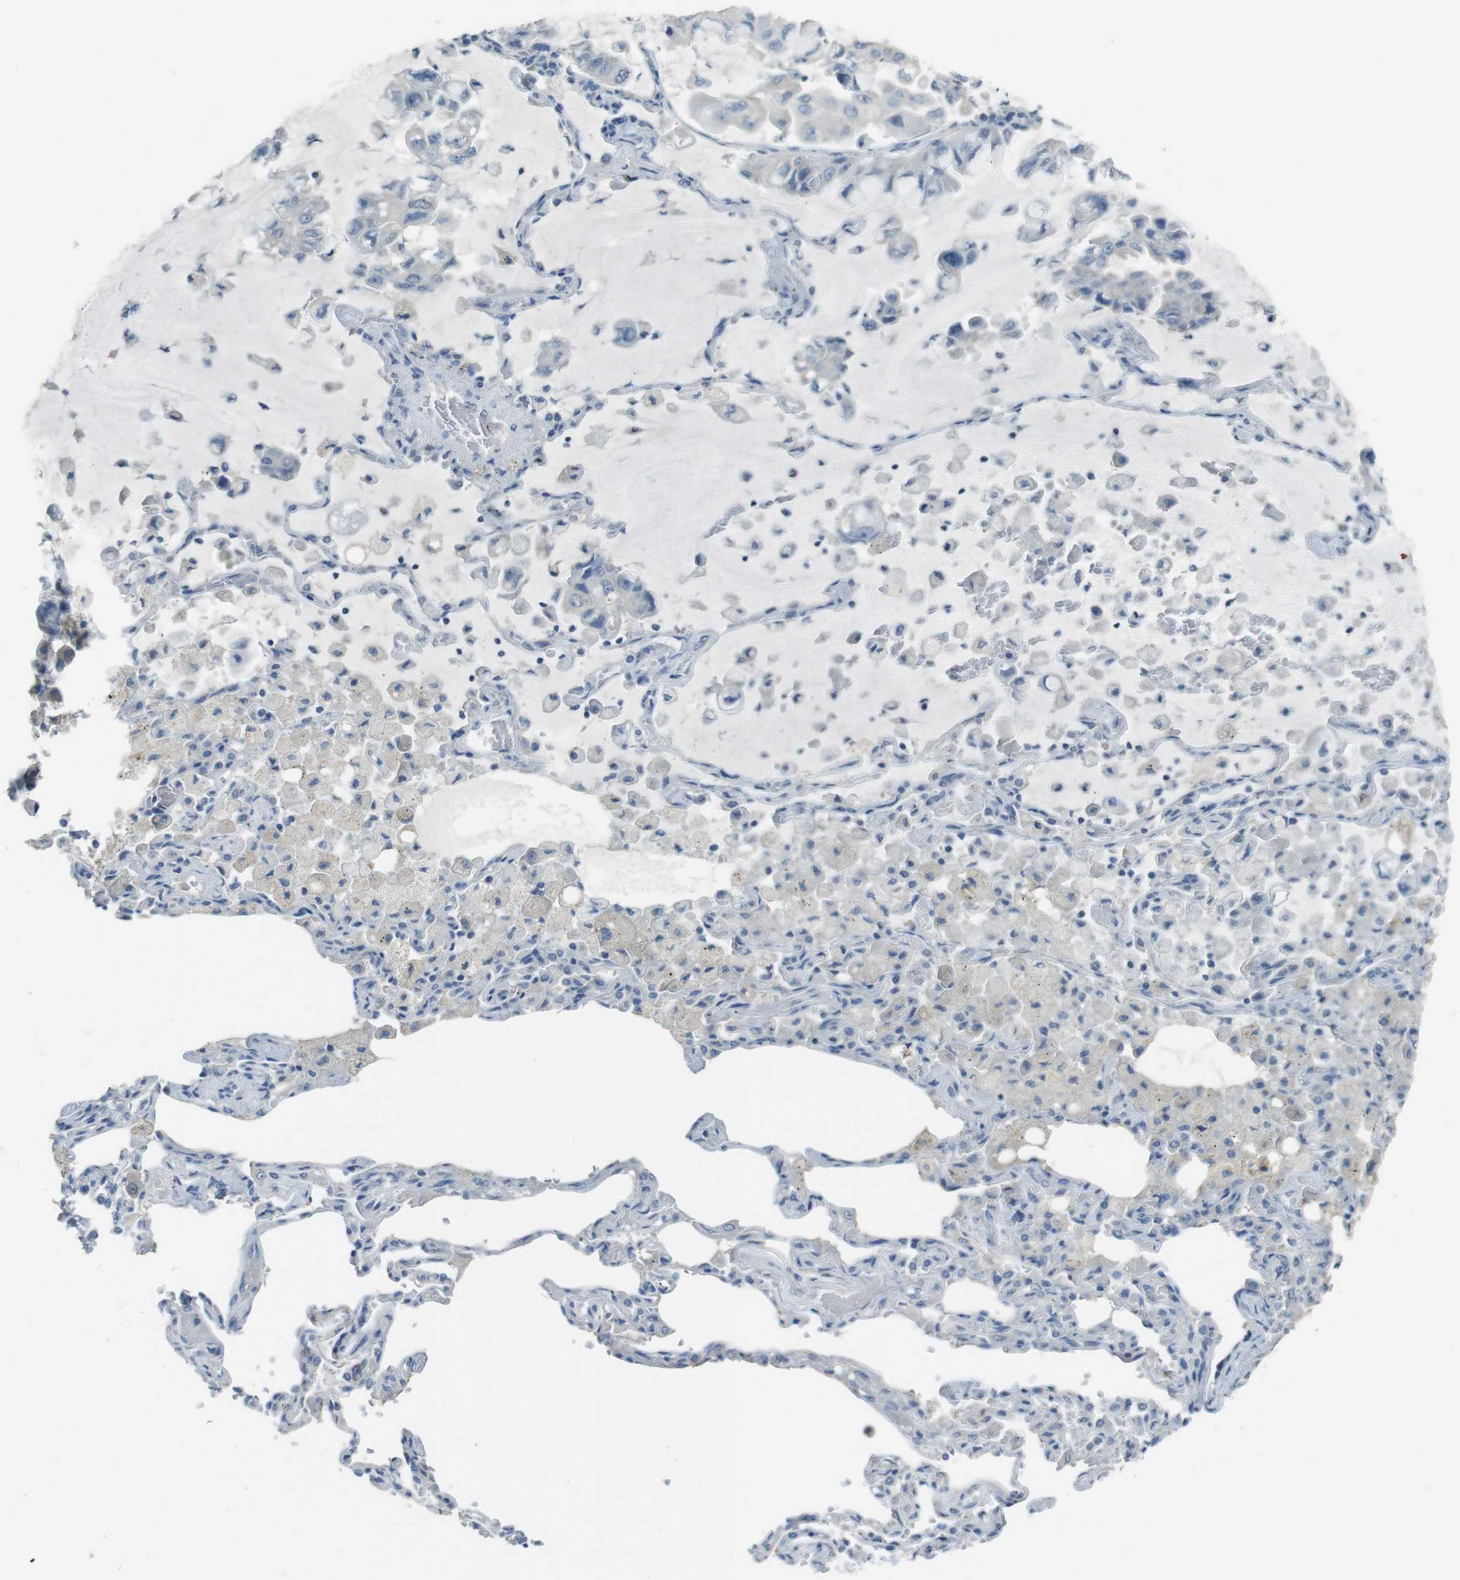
{"staining": {"intensity": "negative", "quantity": "none", "location": "none"}, "tissue": "lung cancer", "cell_type": "Tumor cells", "image_type": "cancer", "snomed": [{"axis": "morphology", "description": "Adenocarcinoma, NOS"}, {"axis": "topography", "description": "Lung"}], "caption": "Tumor cells show no significant protein positivity in lung adenocarcinoma. (Brightfield microscopy of DAB (3,3'-diaminobenzidine) IHC at high magnification).", "gene": "ENTPD7", "patient": {"sex": "male", "age": 64}}